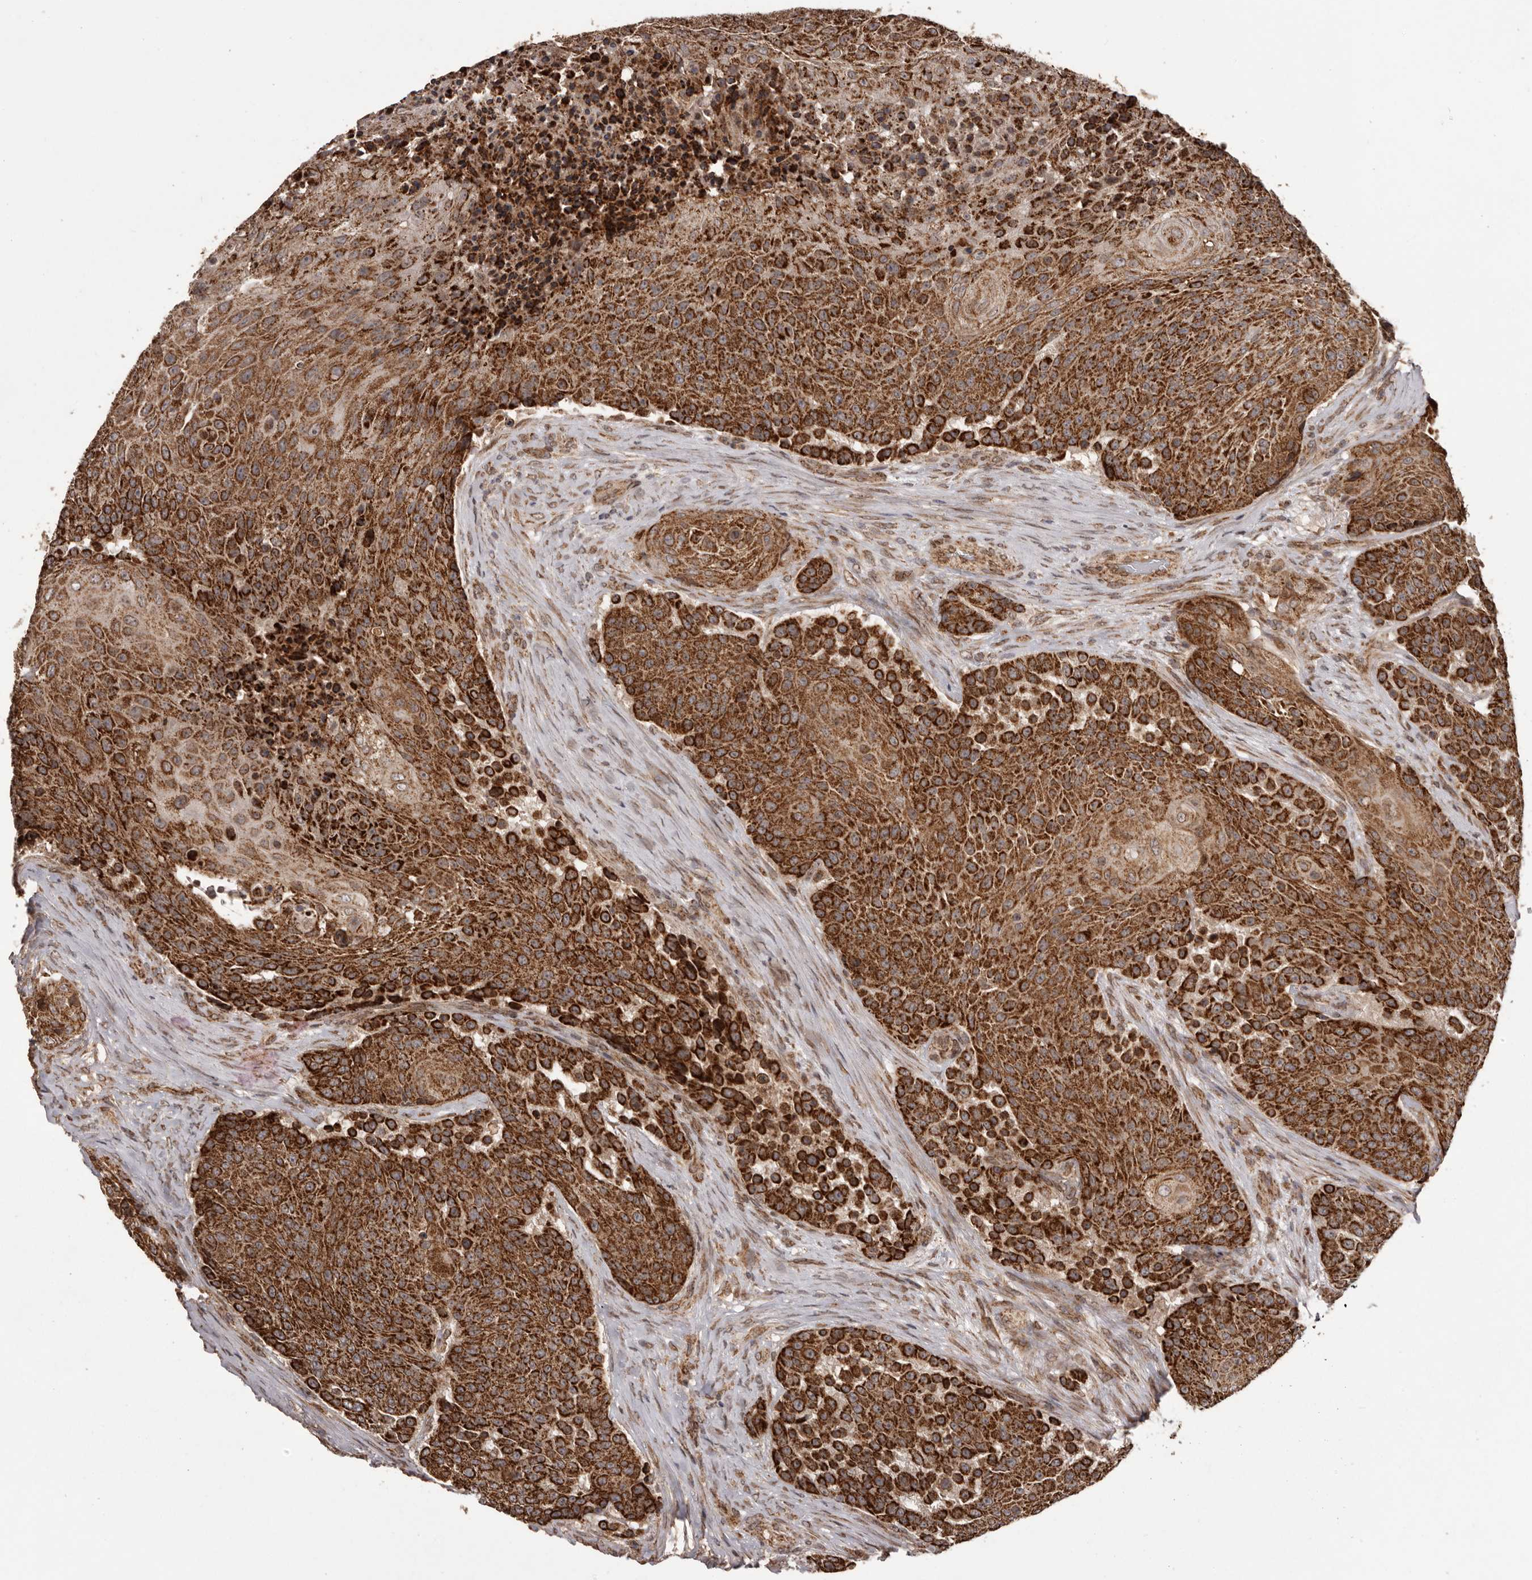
{"staining": {"intensity": "strong", "quantity": ">75%", "location": "cytoplasmic/membranous"}, "tissue": "urothelial cancer", "cell_type": "Tumor cells", "image_type": "cancer", "snomed": [{"axis": "morphology", "description": "Urothelial carcinoma, High grade"}, {"axis": "topography", "description": "Urinary bladder"}], "caption": "Immunohistochemical staining of human urothelial carcinoma (high-grade) reveals strong cytoplasmic/membranous protein staining in approximately >75% of tumor cells. (Brightfield microscopy of DAB IHC at high magnification).", "gene": "CHRM2", "patient": {"sex": "female", "age": 63}}